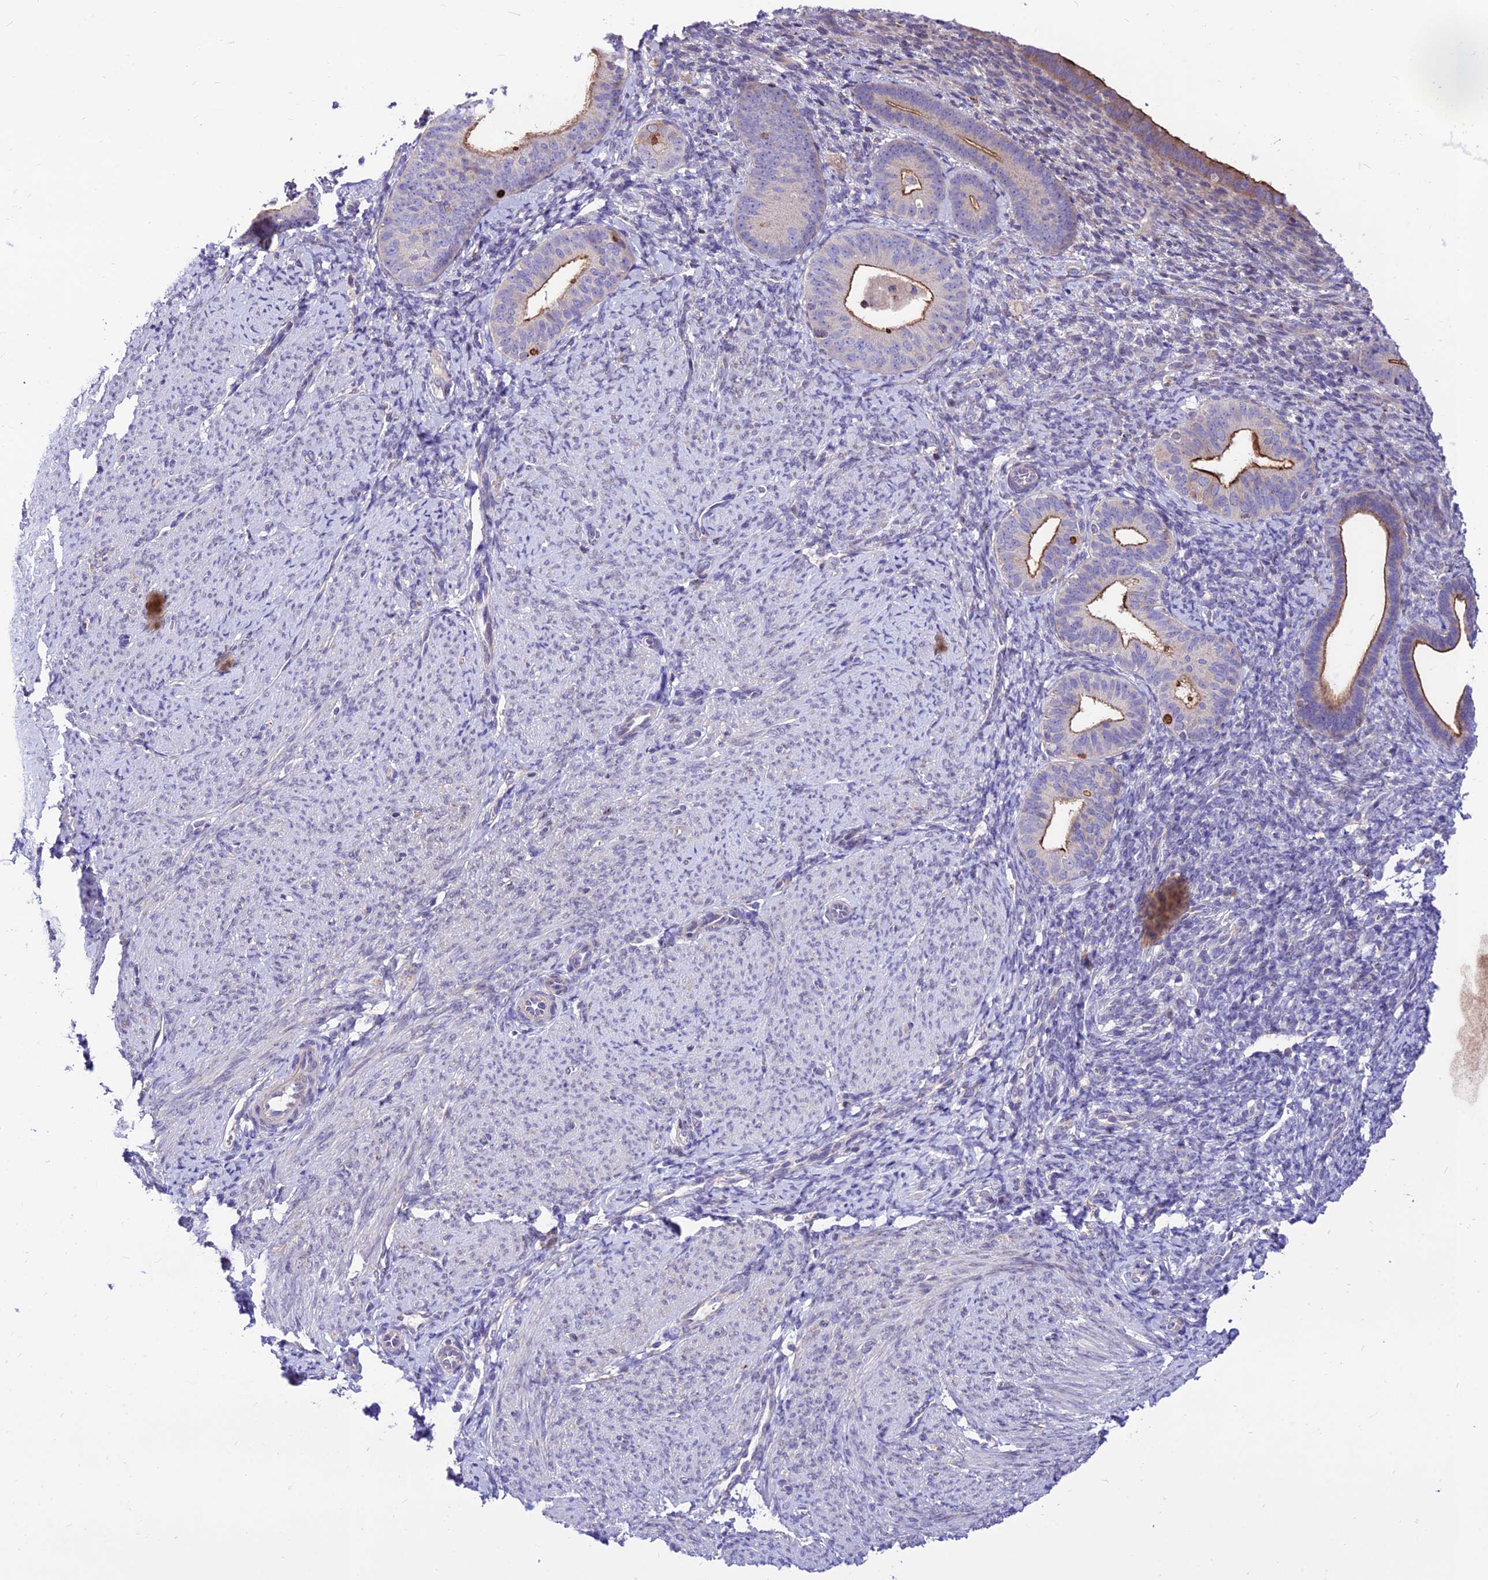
{"staining": {"intensity": "negative", "quantity": "none", "location": "none"}, "tissue": "endometrium", "cell_type": "Cells in endometrial stroma", "image_type": "normal", "snomed": [{"axis": "morphology", "description": "Normal tissue, NOS"}, {"axis": "topography", "description": "Endometrium"}], "caption": "An image of endometrium stained for a protein exhibits no brown staining in cells in endometrial stroma. (DAB IHC, high magnification).", "gene": "C6orf132", "patient": {"sex": "female", "age": 65}}